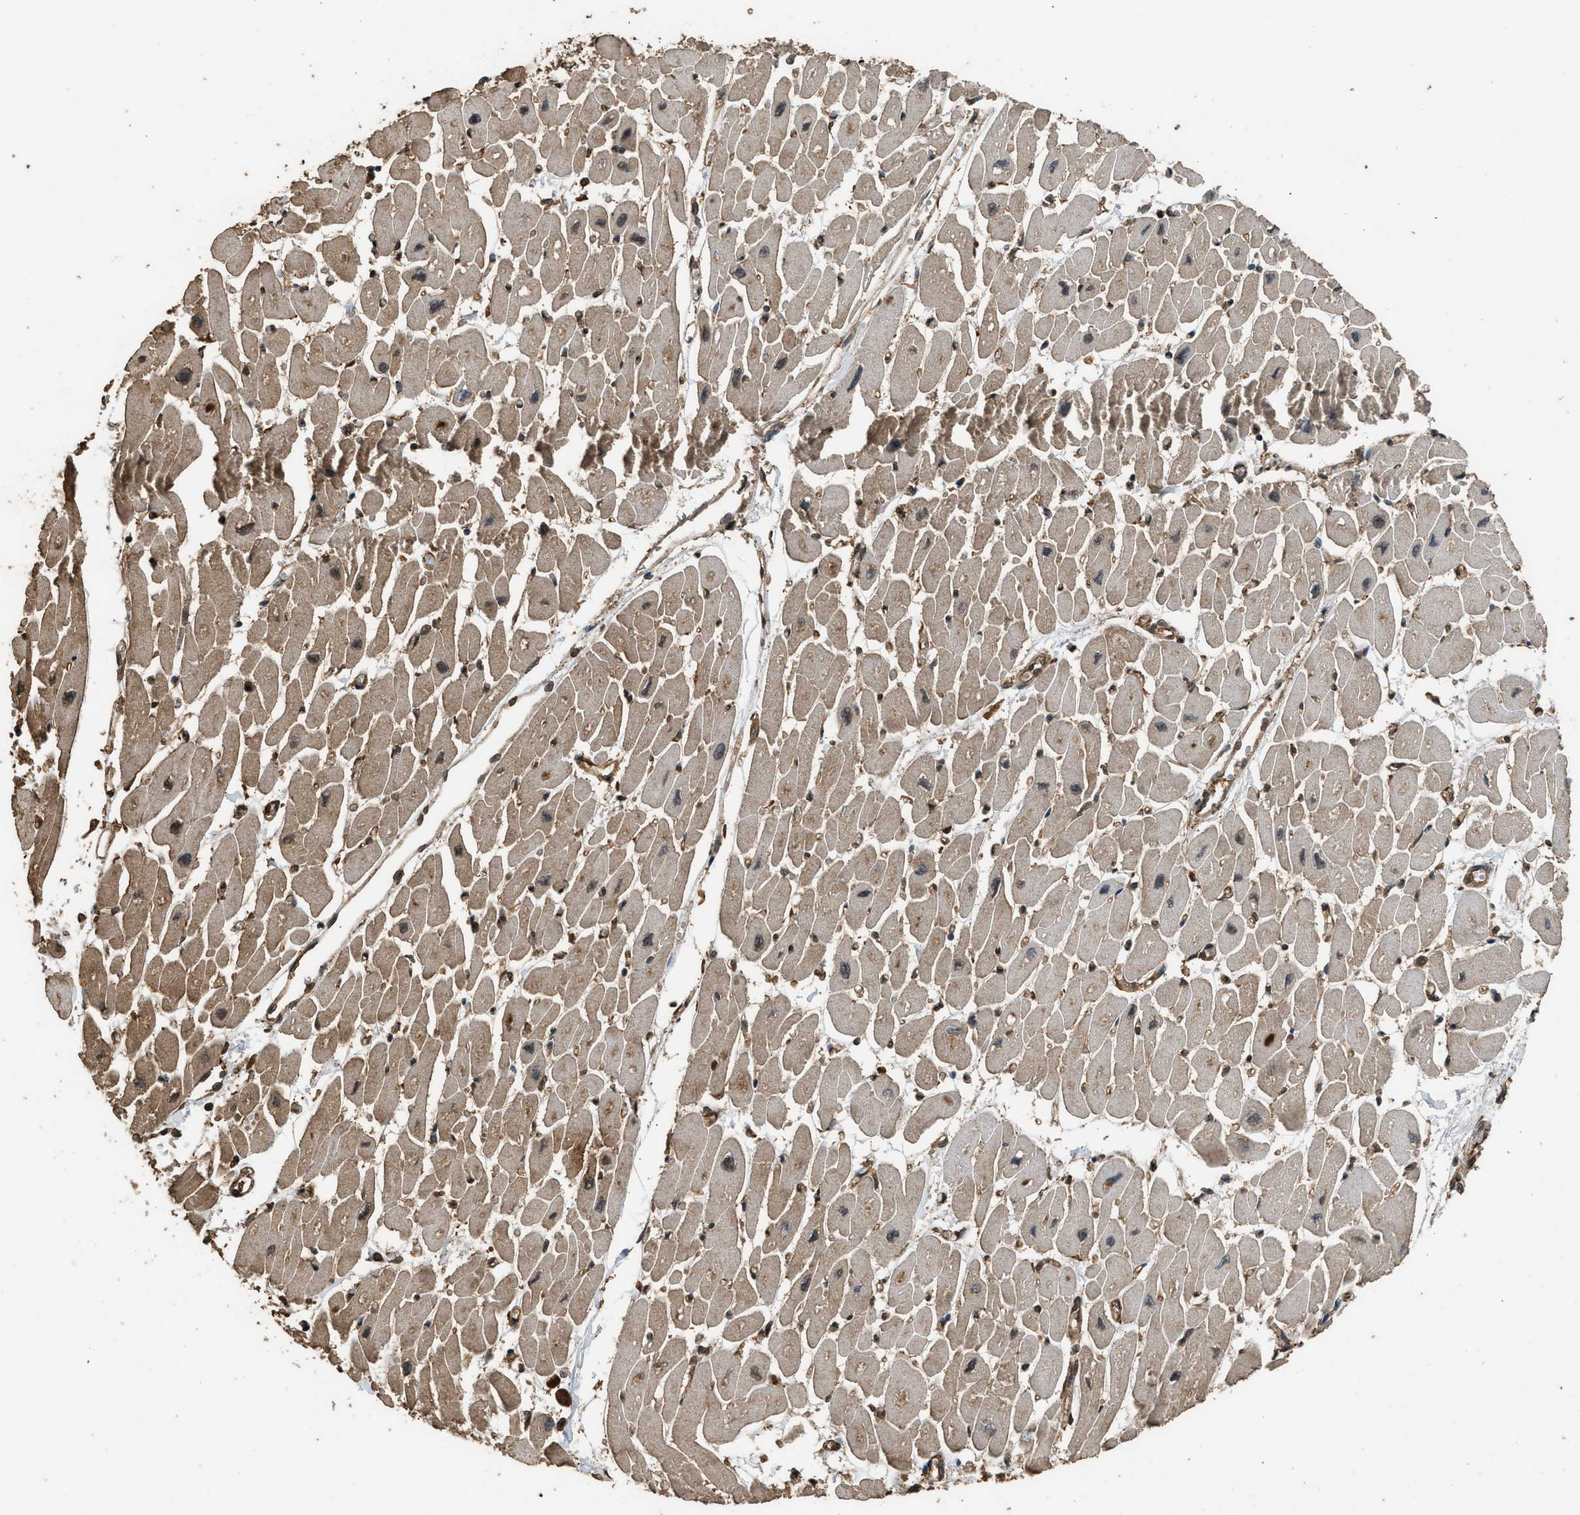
{"staining": {"intensity": "strong", "quantity": ">75%", "location": "nuclear"}, "tissue": "heart muscle", "cell_type": "Cardiomyocytes", "image_type": "normal", "snomed": [{"axis": "morphology", "description": "Normal tissue, NOS"}, {"axis": "topography", "description": "Heart"}], "caption": "A histopathology image of heart muscle stained for a protein displays strong nuclear brown staining in cardiomyocytes.", "gene": "MYBL2", "patient": {"sex": "female", "age": 54}}